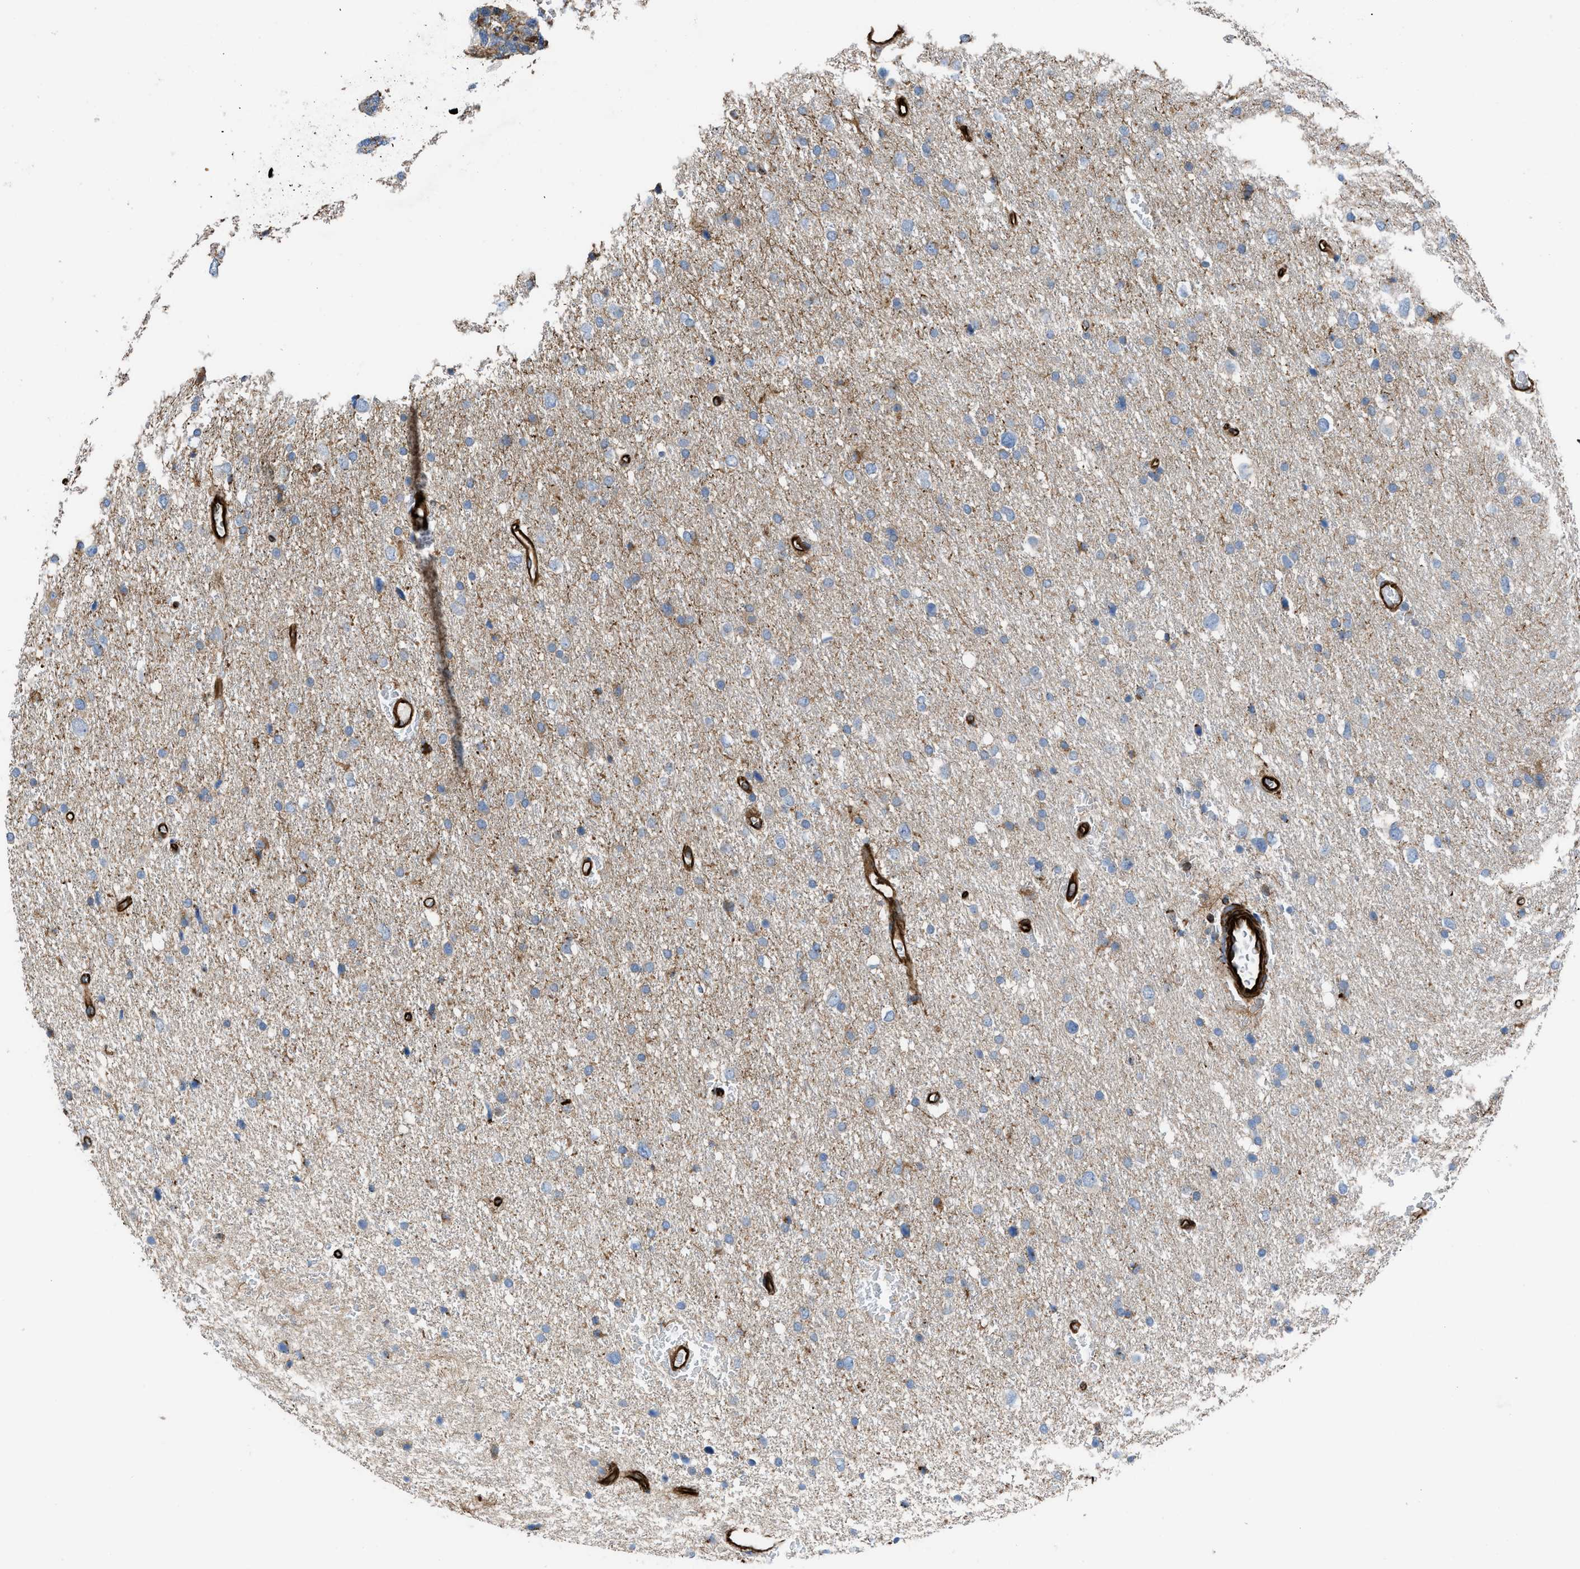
{"staining": {"intensity": "weak", "quantity": "<25%", "location": "cytoplasmic/membranous"}, "tissue": "glioma", "cell_type": "Tumor cells", "image_type": "cancer", "snomed": [{"axis": "morphology", "description": "Glioma, malignant, Low grade"}, {"axis": "topography", "description": "Brain"}], "caption": "There is no significant expression in tumor cells of glioma.", "gene": "PTPRE", "patient": {"sex": "female", "age": 37}}